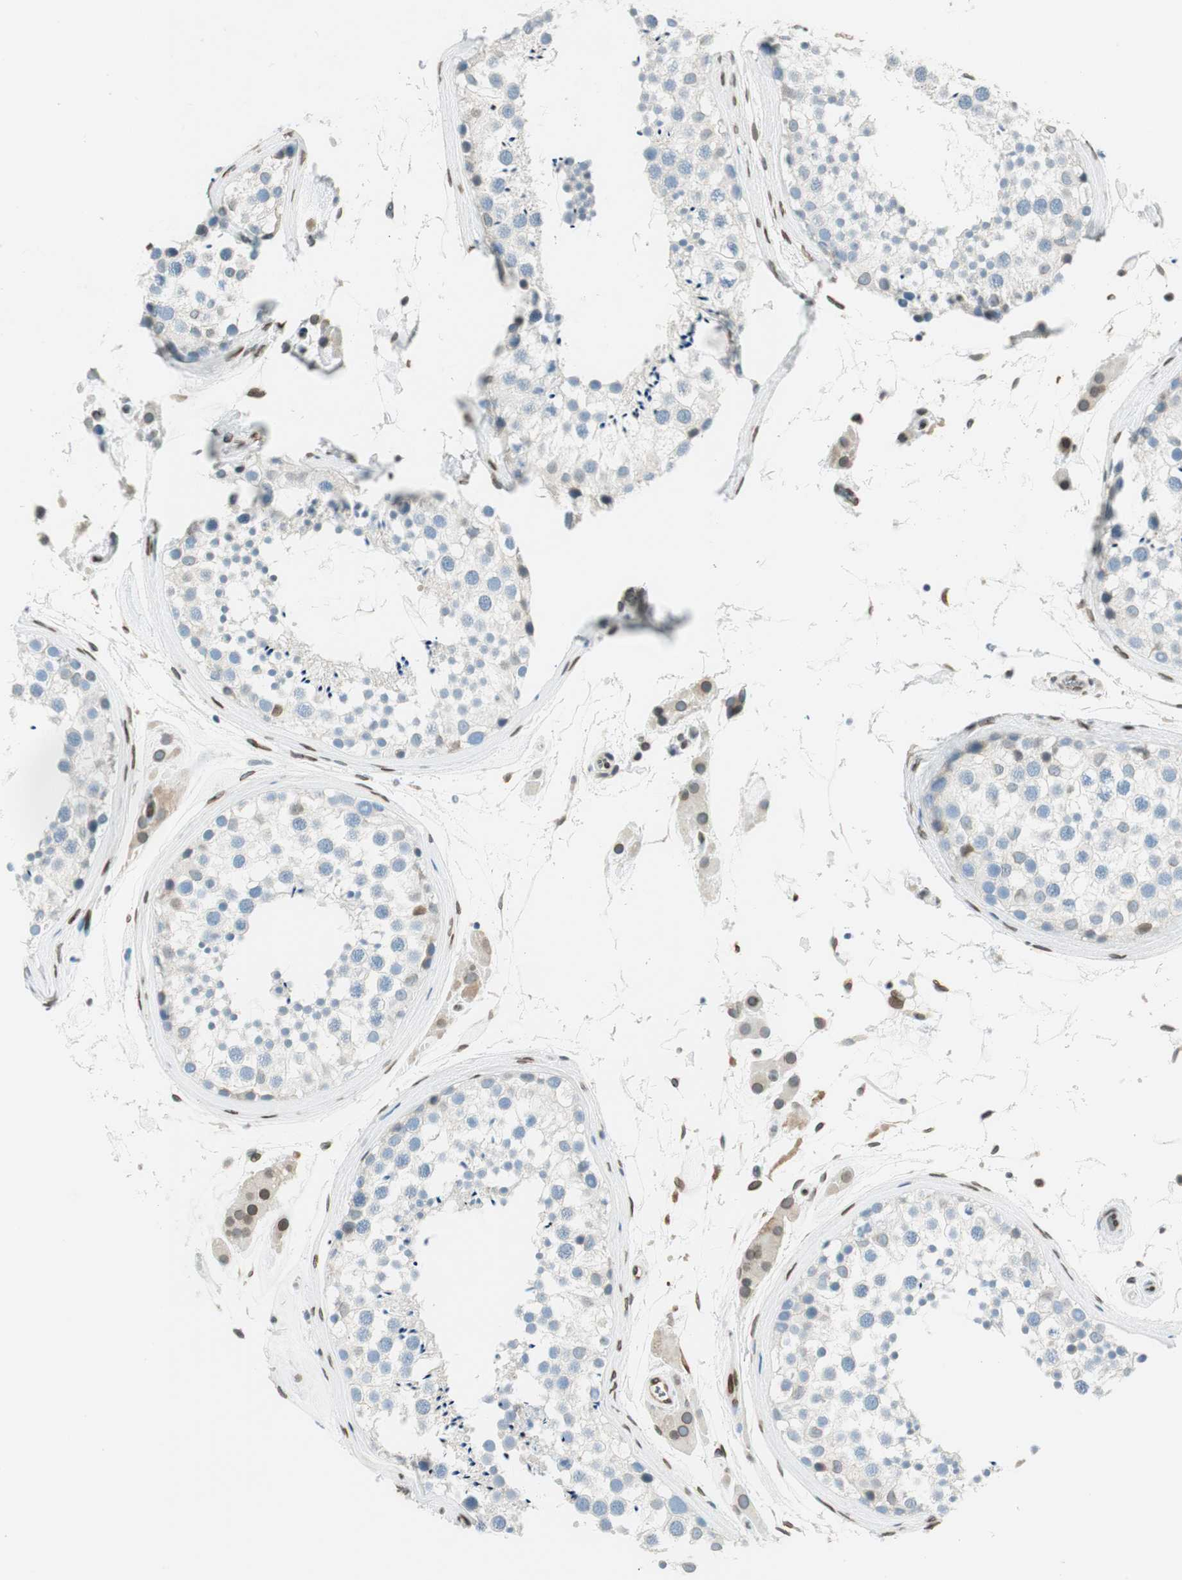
{"staining": {"intensity": "negative", "quantity": "none", "location": "none"}, "tissue": "testis", "cell_type": "Cells in seminiferous ducts", "image_type": "normal", "snomed": [{"axis": "morphology", "description": "Normal tissue, NOS"}, {"axis": "topography", "description": "Testis"}], "caption": "Protein analysis of unremarkable testis reveals no significant expression in cells in seminiferous ducts. The staining was performed using DAB to visualize the protein expression in brown, while the nuclei were stained in blue with hematoxylin (Magnification: 20x).", "gene": "TMEM260", "patient": {"sex": "male", "age": 46}}